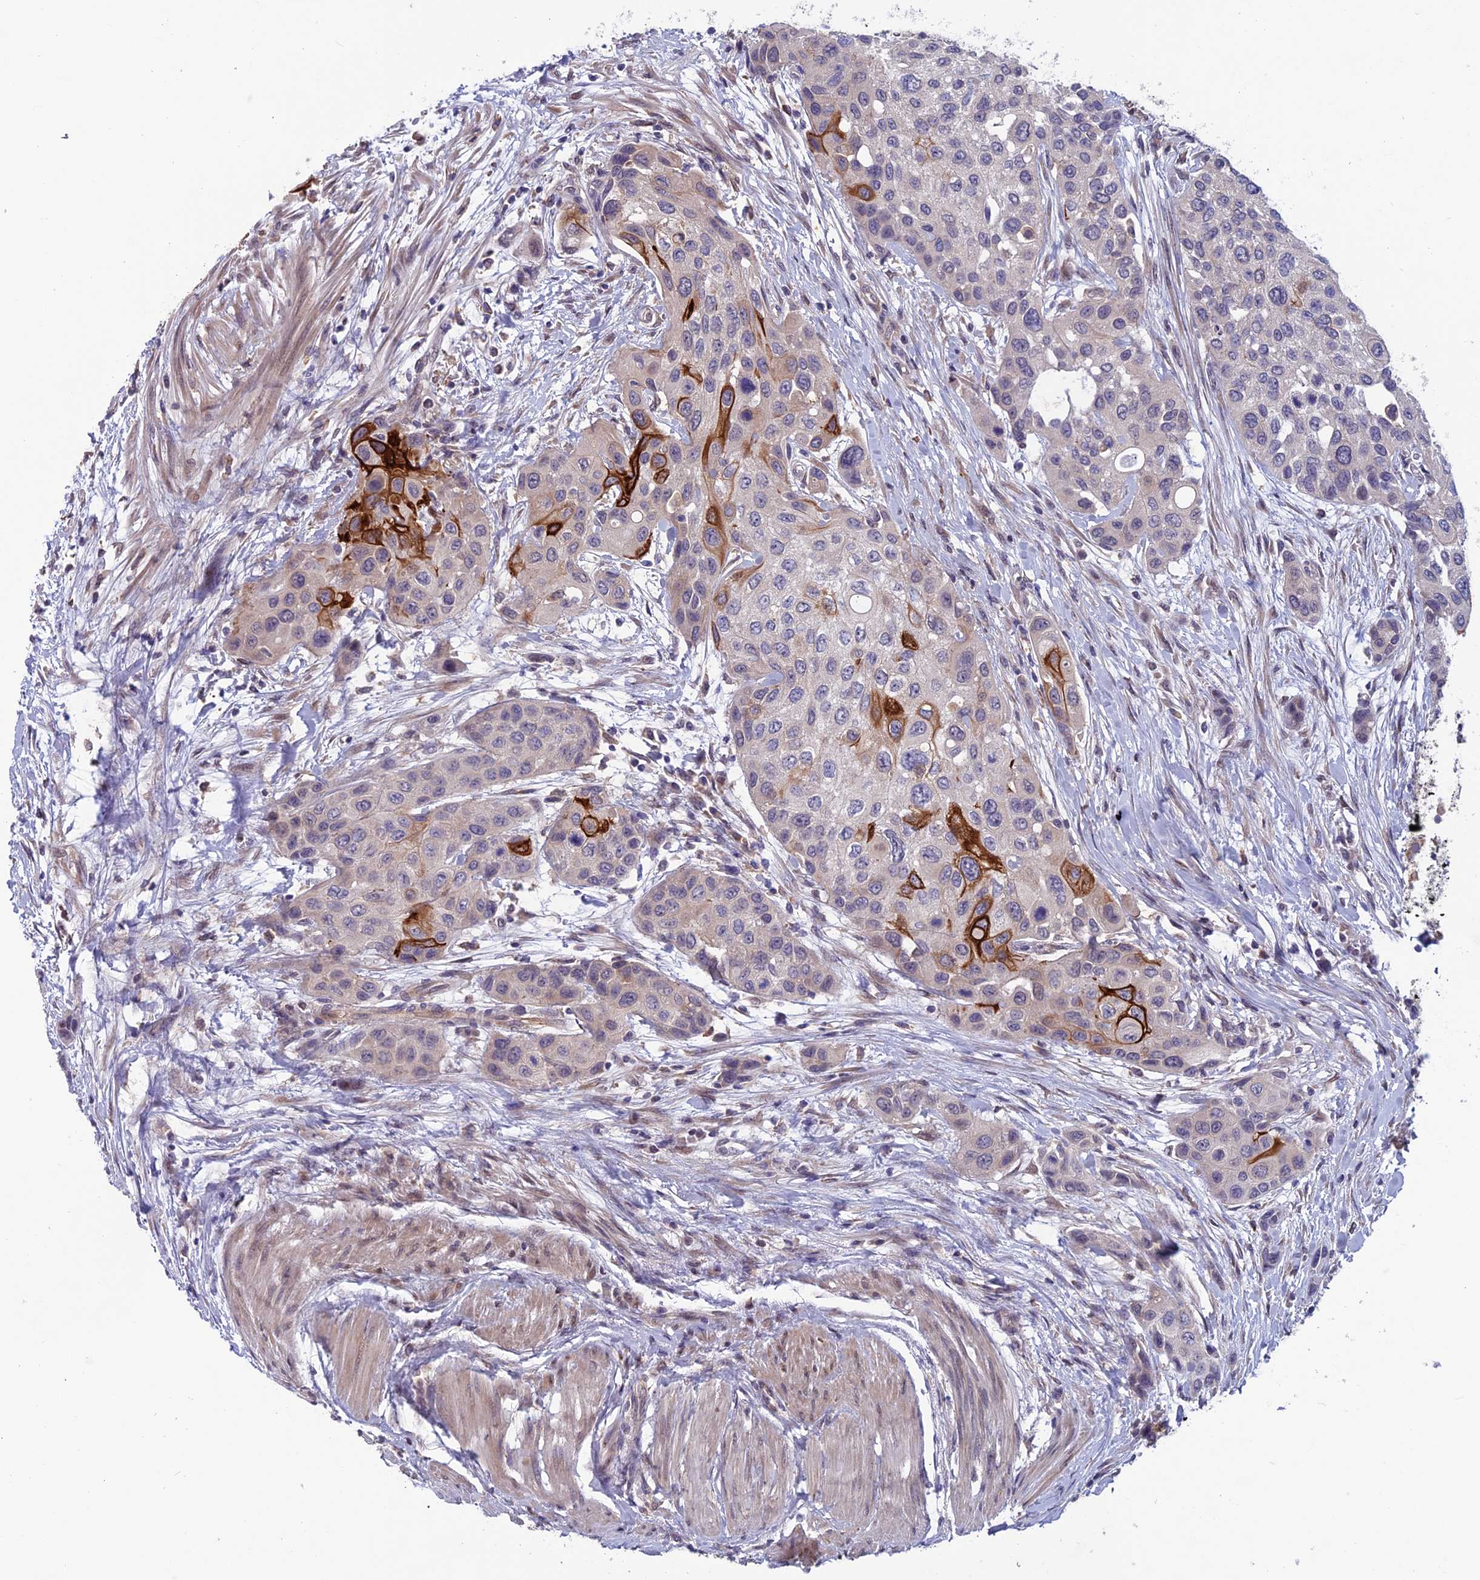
{"staining": {"intensity": "strong", "quantity": "<25%", "location": "cytoplasmic/membranous"}, "tissue": "urothelial cancer", "cell_type": "Tumor cells", "image_type": "cancer", "snomed": [{"axis": "morphology", "description": "Normal tissue, NOS"}, {"axis": "morphology", "description": "Urothelial carcinoma, High grade"}, {"axis": "topography", "description": "Vascular tissue"}, {"axis": "topography", "description": "Urinary bladder"}], "caption": "Urothelial carcinoma (high-grade) stained with immunohistochemistry (IHC) exhibits strong cytoplasmic/membranous positivity in about <25% of tumor cells. (DAB = brown stain, brightfield microscopy at high magnification).", "gene": "MAST2", "patient": {"sex": "female", "age": 56}}